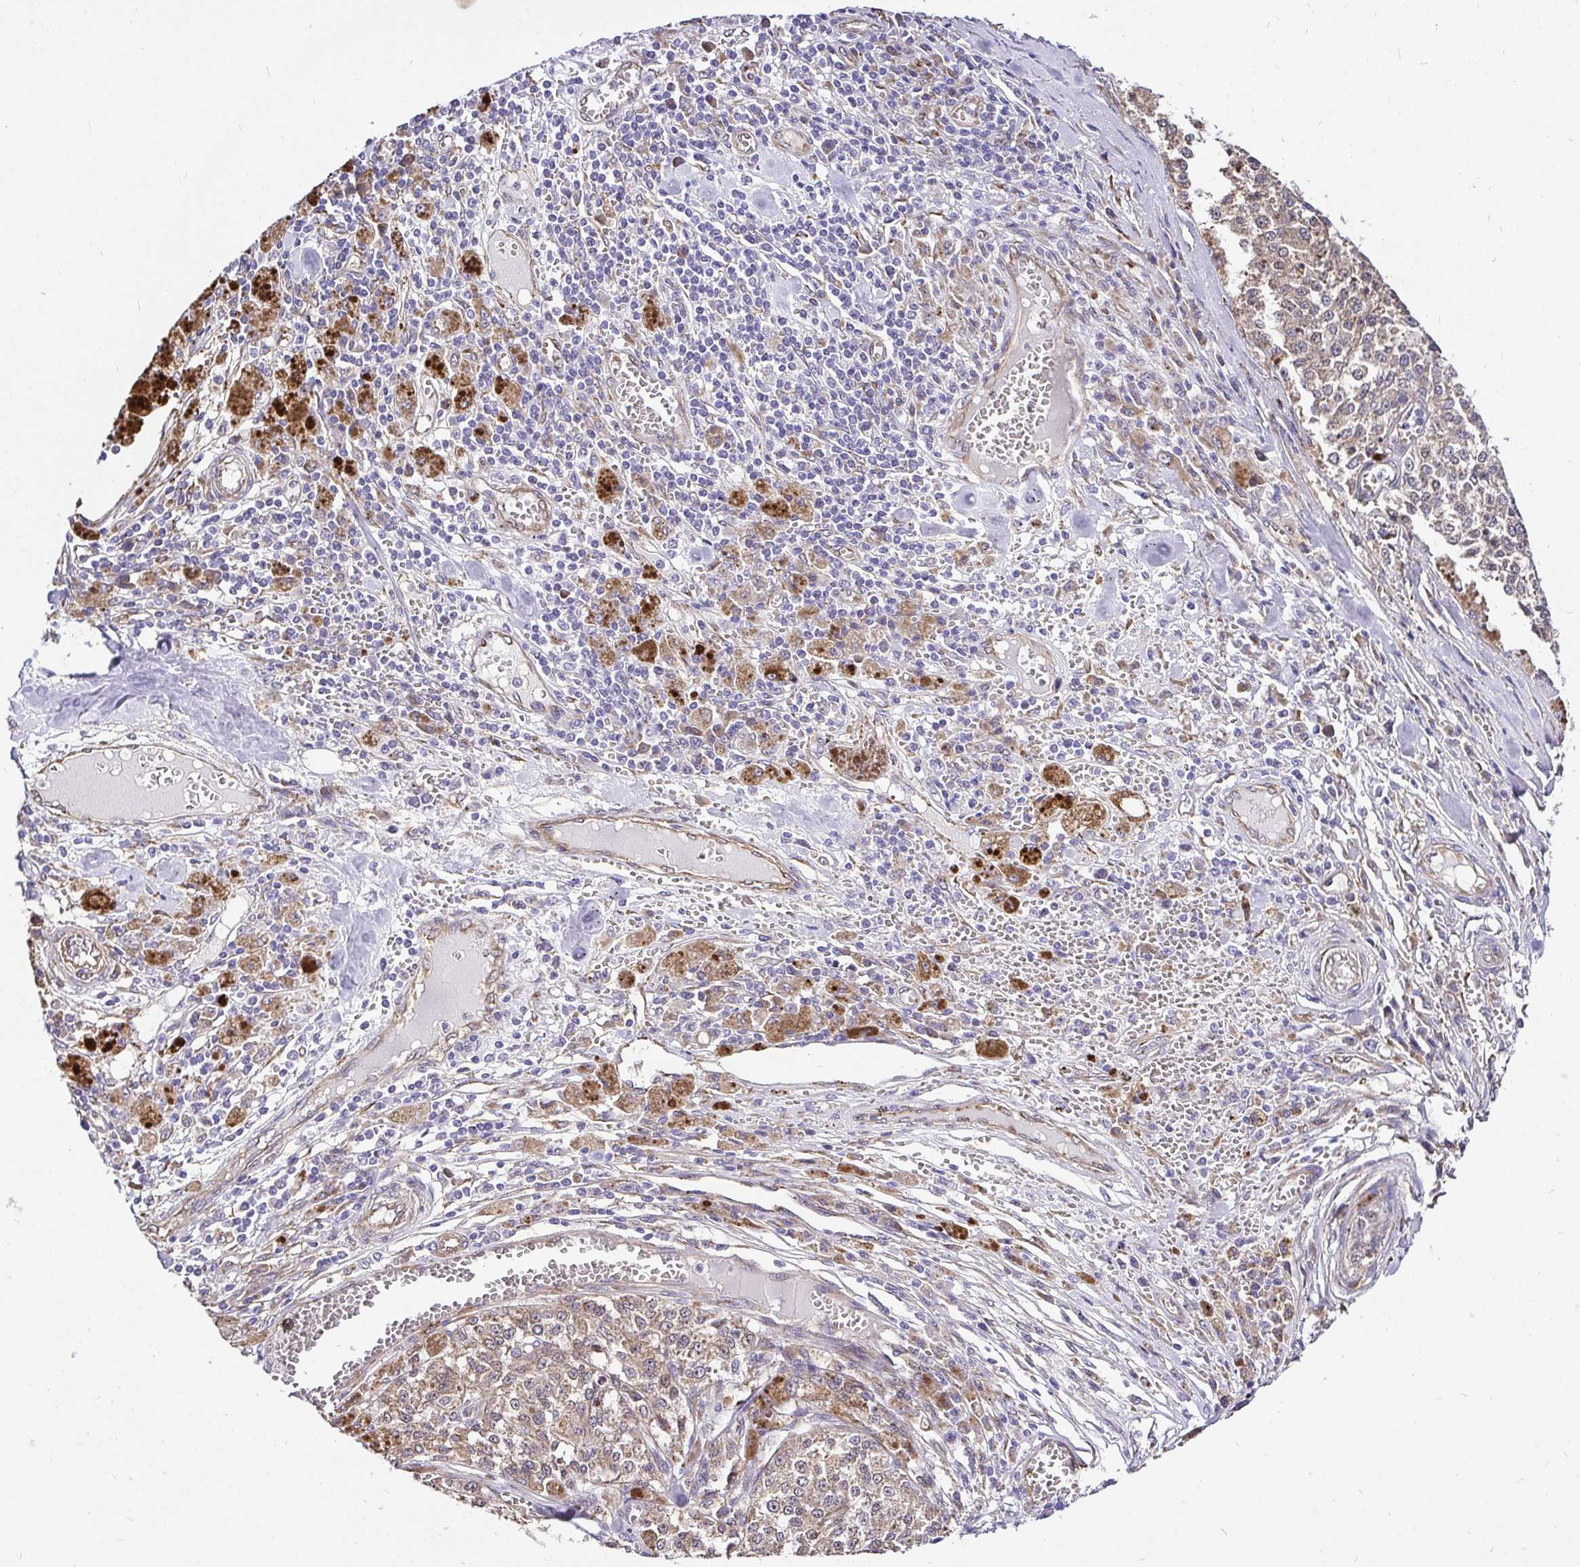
{"staining": {"intensity": "weak", "quantity": "25%-75%", "location": "cytoplasmic/membranous"}, "tissue": "melanoma", "cell_type": "Tumor cells", "image_type": "cancer", "snomed": [{"axis": "morphology", "description": "Malignant melanoma, Metastatic site"}, {"axis": "topography", "description": "Lymph node"}], "caption": "Brown immunohistochemical staining in malignant melanoma (metastatic site) demonstrates weak cytoplasmic/membranous staining in approximately 25%-75% of tumor cells.", "gene": "CCDC122", "patient": {"sex": "female", "age": 64}}